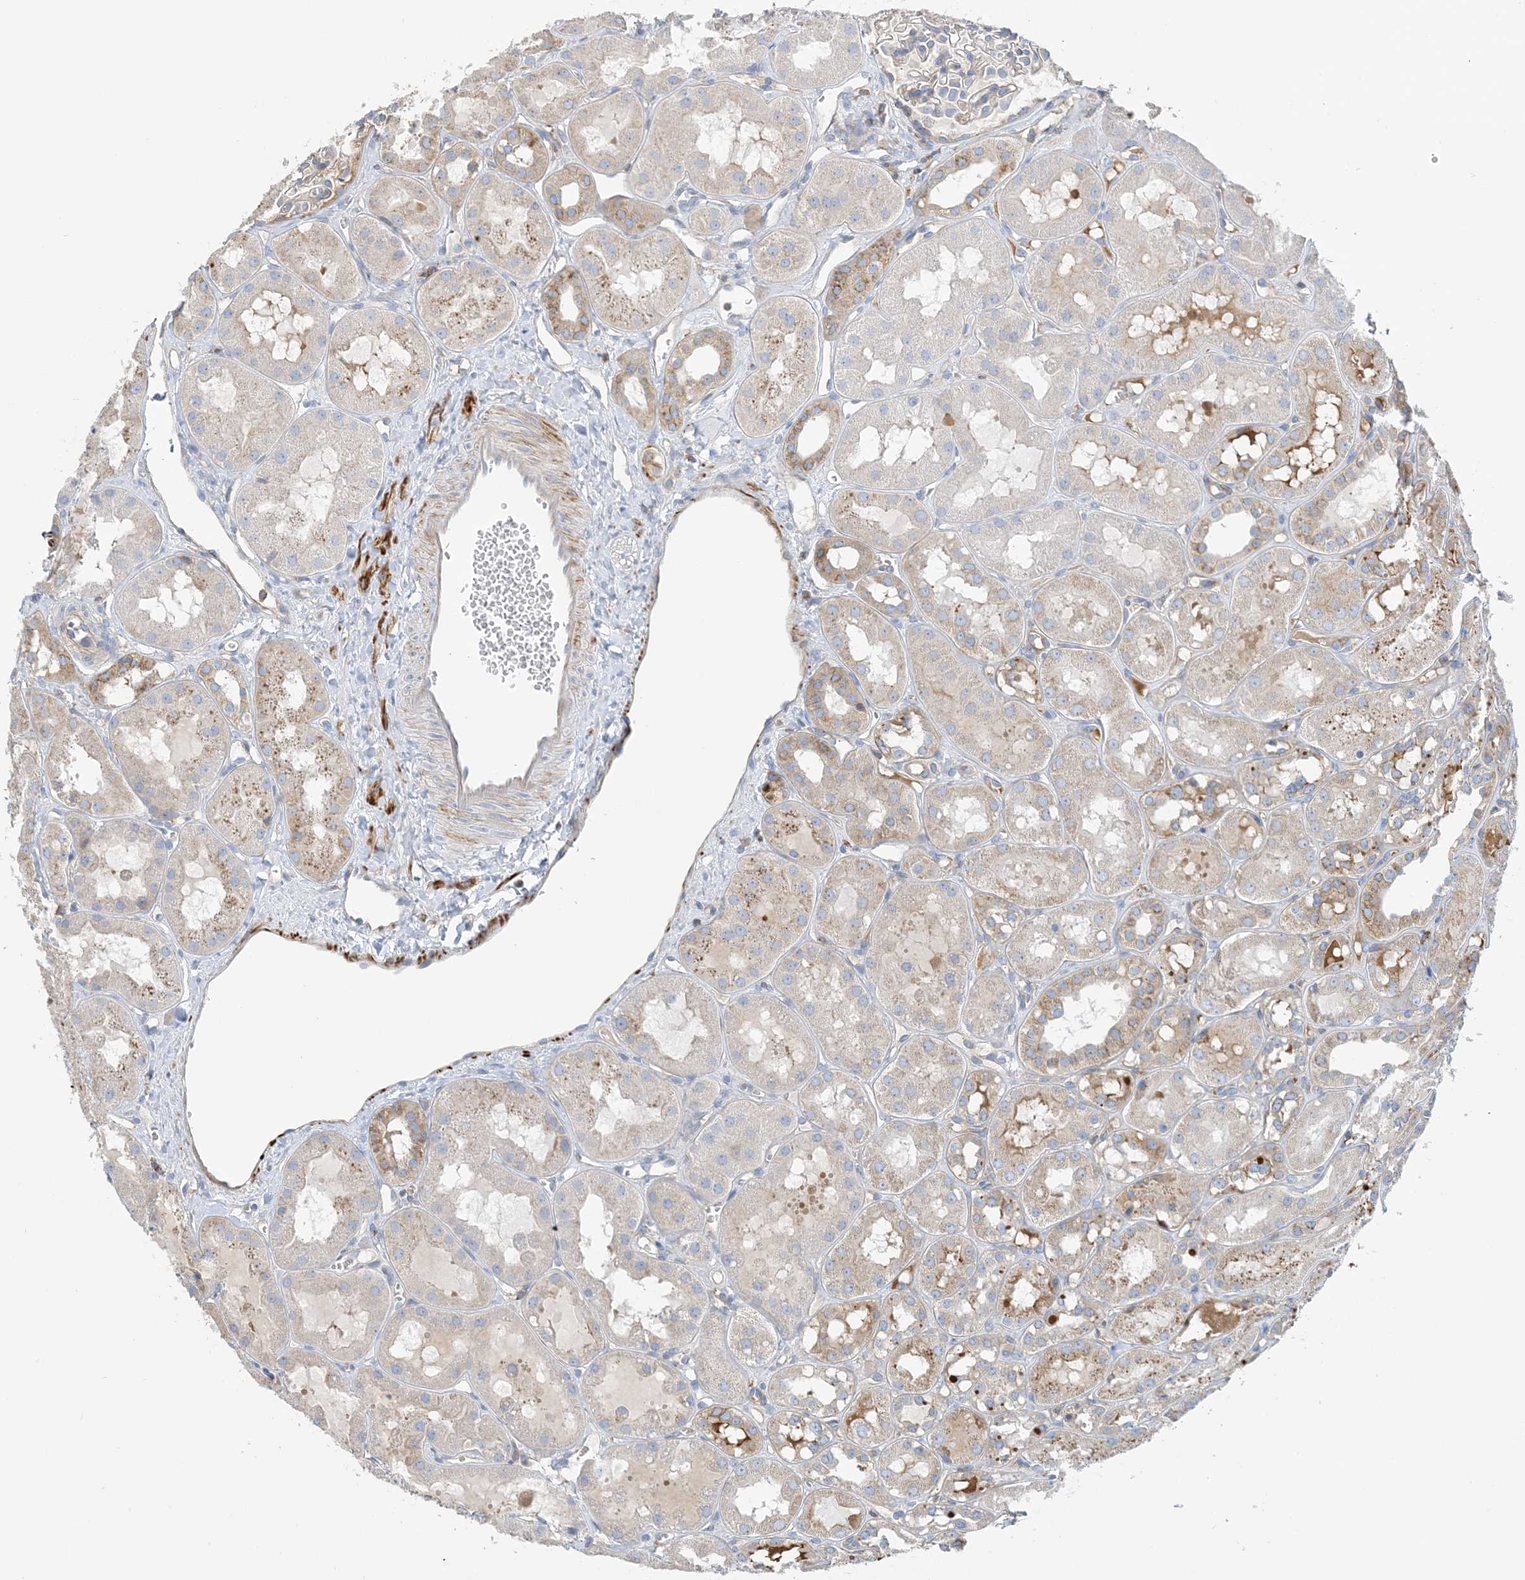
{"staining": {"intensity": "weak", "quantity": "<25%", "location": "cytoplasmic/membranous"}, "tissue": "kidney", "cell_type": "Cells in glomeruli", "image_type": "normal", "snomed": [{"axis": "morphology", "description": "Normal tissue, NOS"}, {"axis": "topography", "description": "Kidney"}], "caption": "This histopathology image is of normal kidney stained with immunohistochemistry to label a protein in brown with the nuclei are counter-stained blue. There is no staining in cells in glomeruli.", "gene": "CALHM5", "patient": {"sex": "male", "age": 16}}